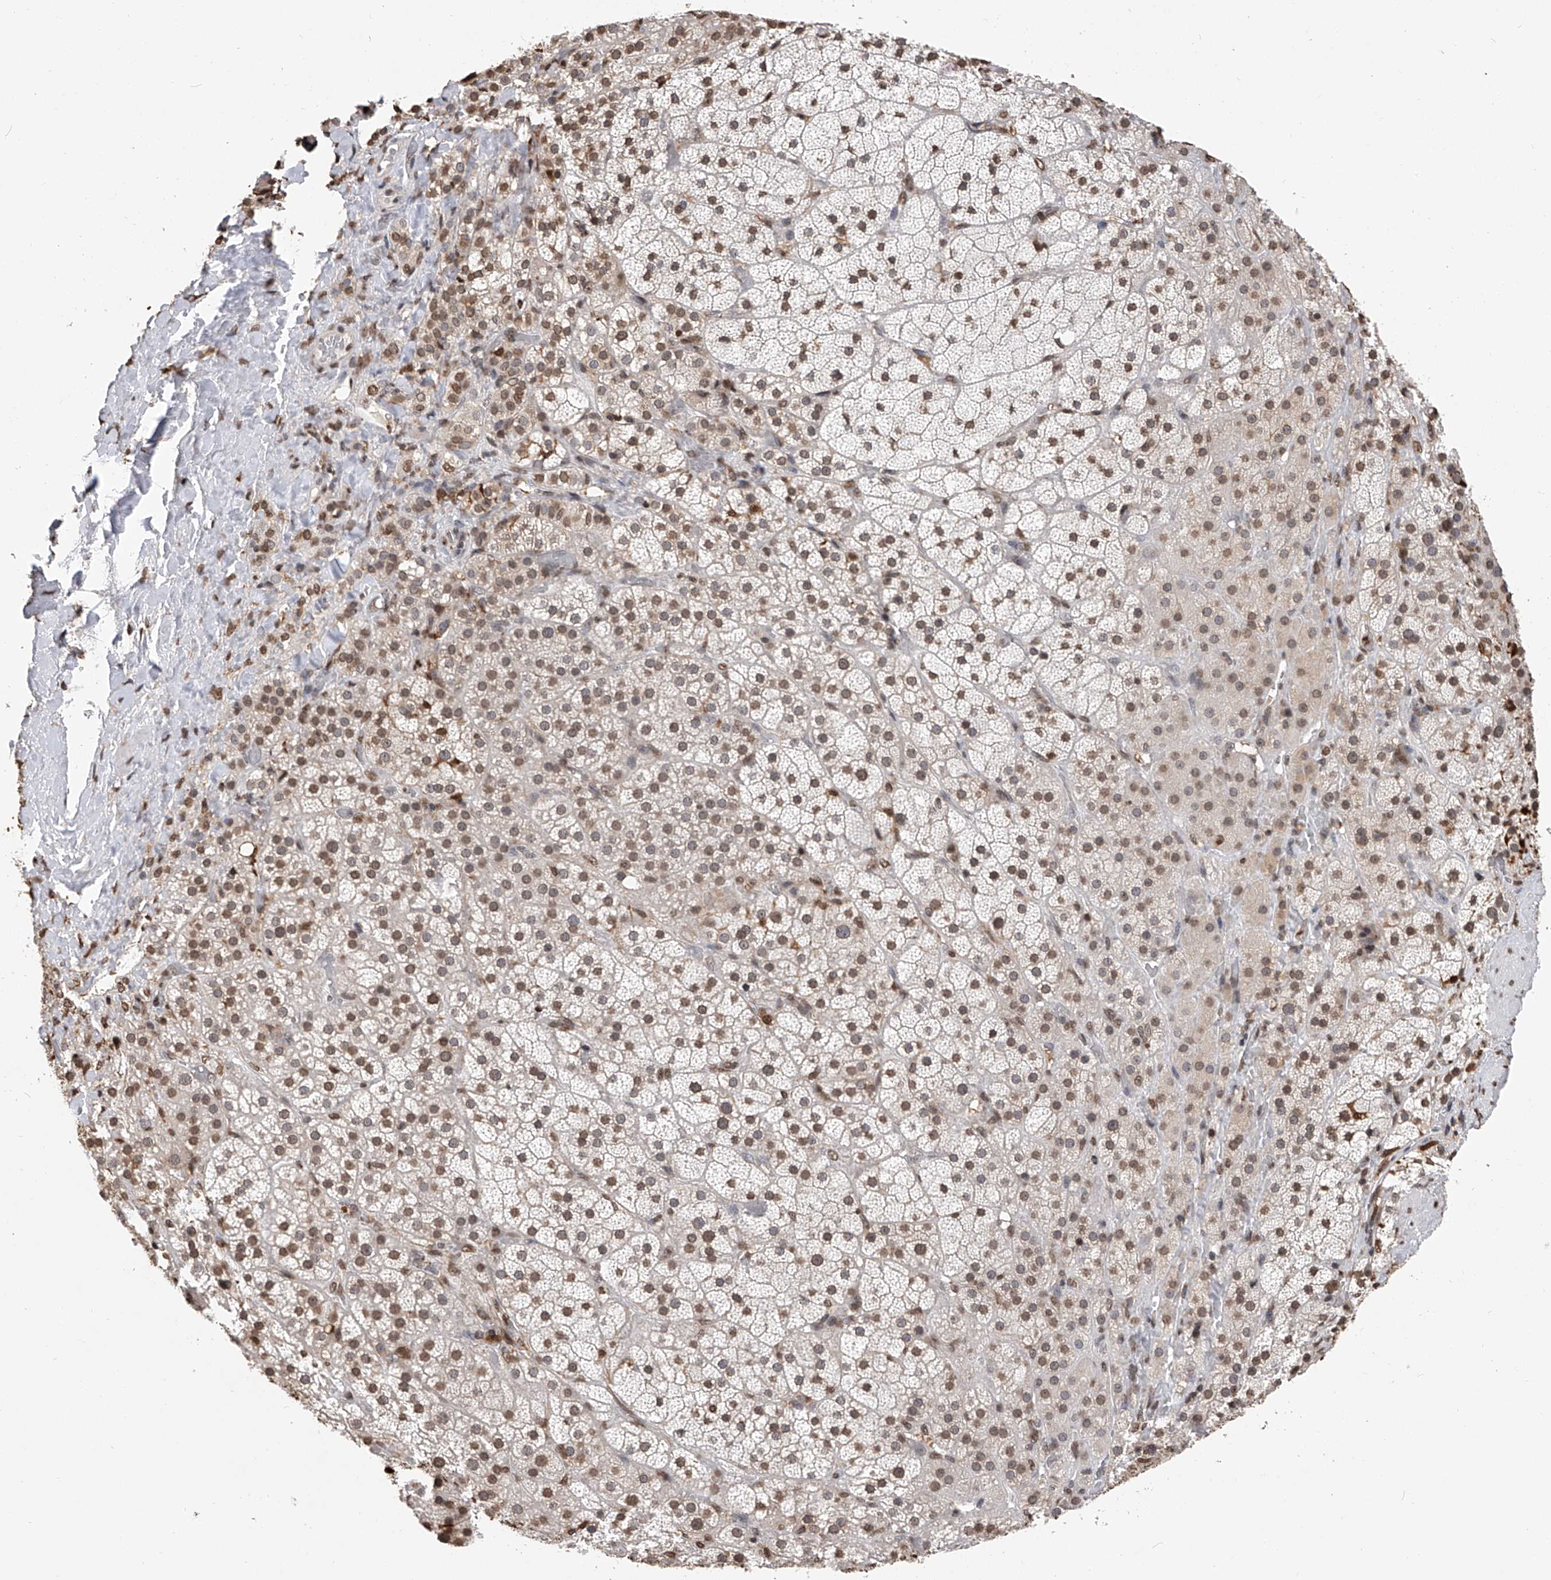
{"staining": {"intensity": "moderate", "quantity": "25%-75%", "location": "nuclear"}, "tissue": "adrenal gland", "cell_type": "Glandular cells", "image_type": "normal", "snomed": [{"axis": "morphology", "description": "Normal tissue, NOS"}, {"axis": "topography", "description": "Adrenal gland"}], "caption": "Immunohistochemistry staining of benign adrenal gland, which reveals medium levels of moderate nuclear positivity in approximately 25%-75% of glandular cells indicating moderate nuclear protein staining. The staining was performed using DAB (3,3'-diaminobenzidine) (brown) for protein detection and nuclei were counterstained in hematoxylin (blue).", "gene": "CFAP410", "patient": {"sex": "male", "age": 57}}